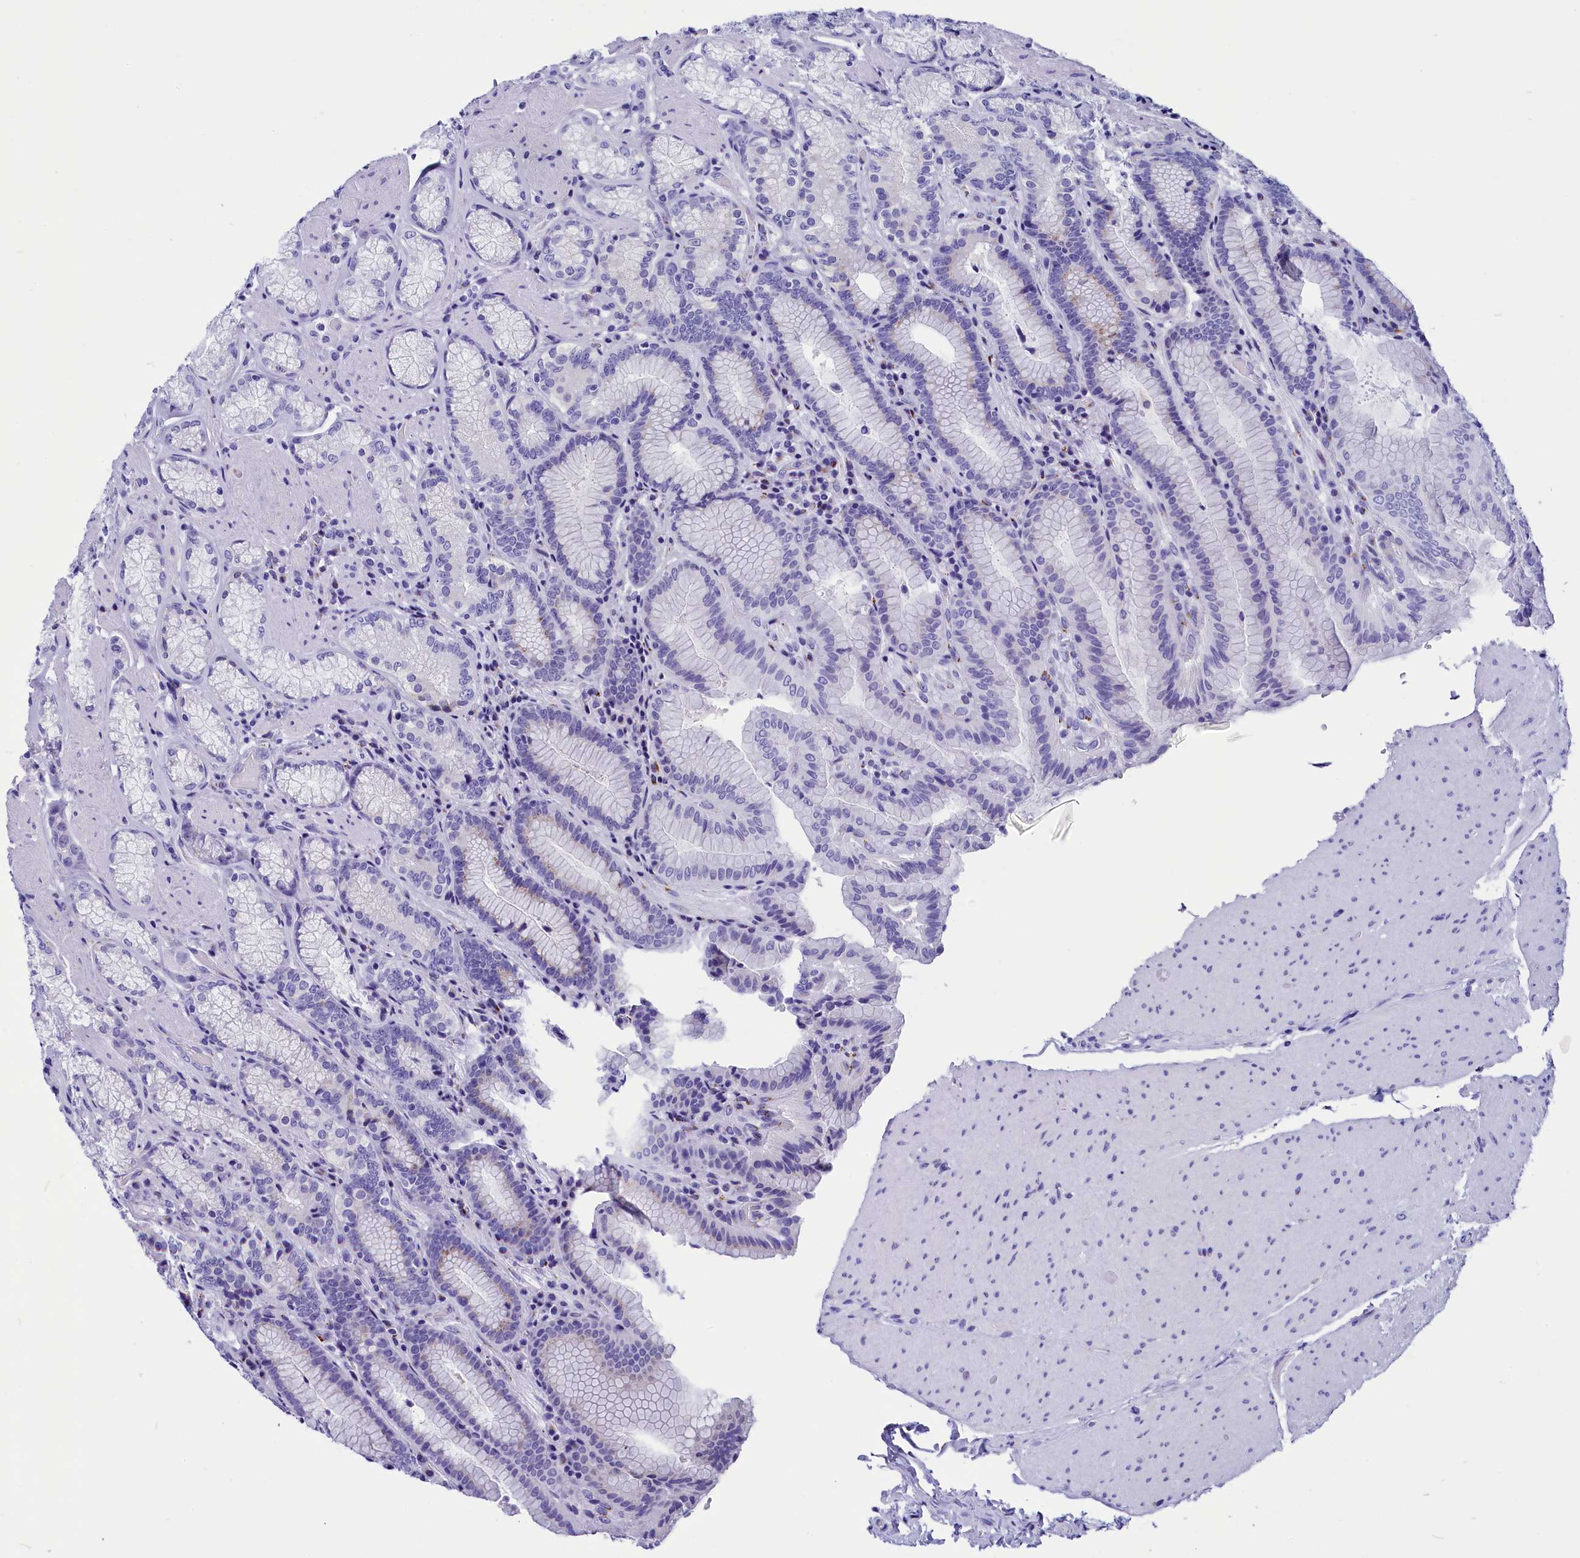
{"staining": {"intensity": "weak", "quantity": "<25%", "location": "cytoplasmic/membranous"}, "tissue": "stomach", "cell_type": "Glandular cells", "image_type": "normal", "snomed": [{"axis": "morphology", "description": "Normal tissue, NOS"}, {"axis": "topography", "description": "Stomach, upper"}, {"axis": "topography", "description": "Stomach, lower"}], "caption": "IHC micrograph of normal stomach: stomach stained with DAB (3,3'-diaminobenzidine) shows no significant protein staining in glandular cells. (DAB (3,3'-diaminobenzidine) immunohistochemistry visualized using brightfield microscopy, high magnification).", "gene": "AP3B2", "patient": {"sex": "female", "age": 76}}